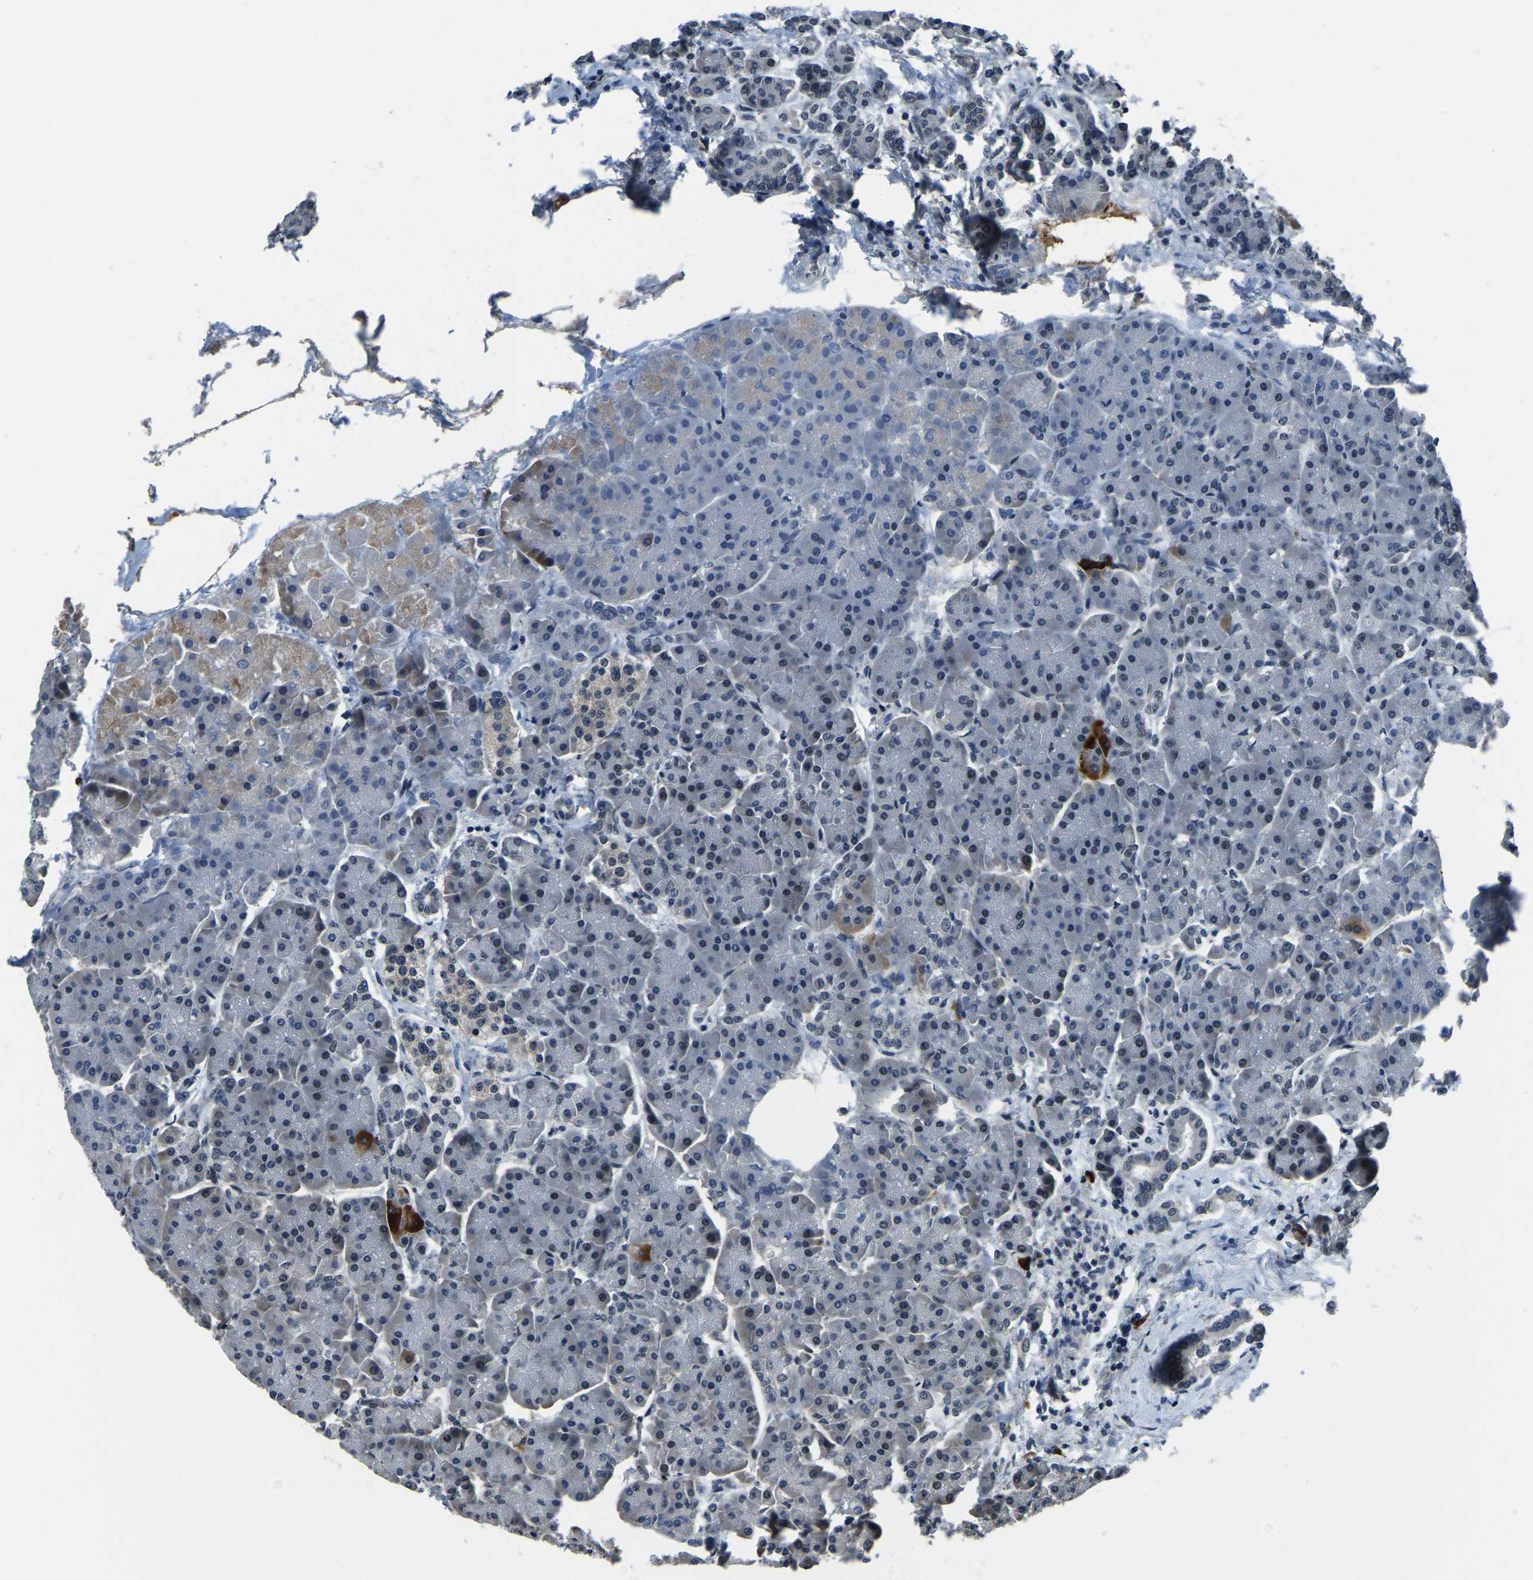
{"staining": {"intensity": "strong", "quantity": "25%-75%", "location": "cytoplasmic/membranous"}, "tissue": "pancreas", "cell_type": "Exocrine glandular cells", "image_type": "normal", "snomed": [{"axis": "morphology", "description": "Normal tissue, NOS"}, {"axis": "topography", "description": "Pancreas"}], "caption": "A high amount of strong cytoplasmic/membranous positivity is present in about 25%-75% of exocrine glandular cells in benign pancreas. (DAB (3,3'-diaminobenzidine) = brown stain, brightfield microscopy at high magnification).", "gene": "ING2", "patient": {"sex": "female", "age": 70}}